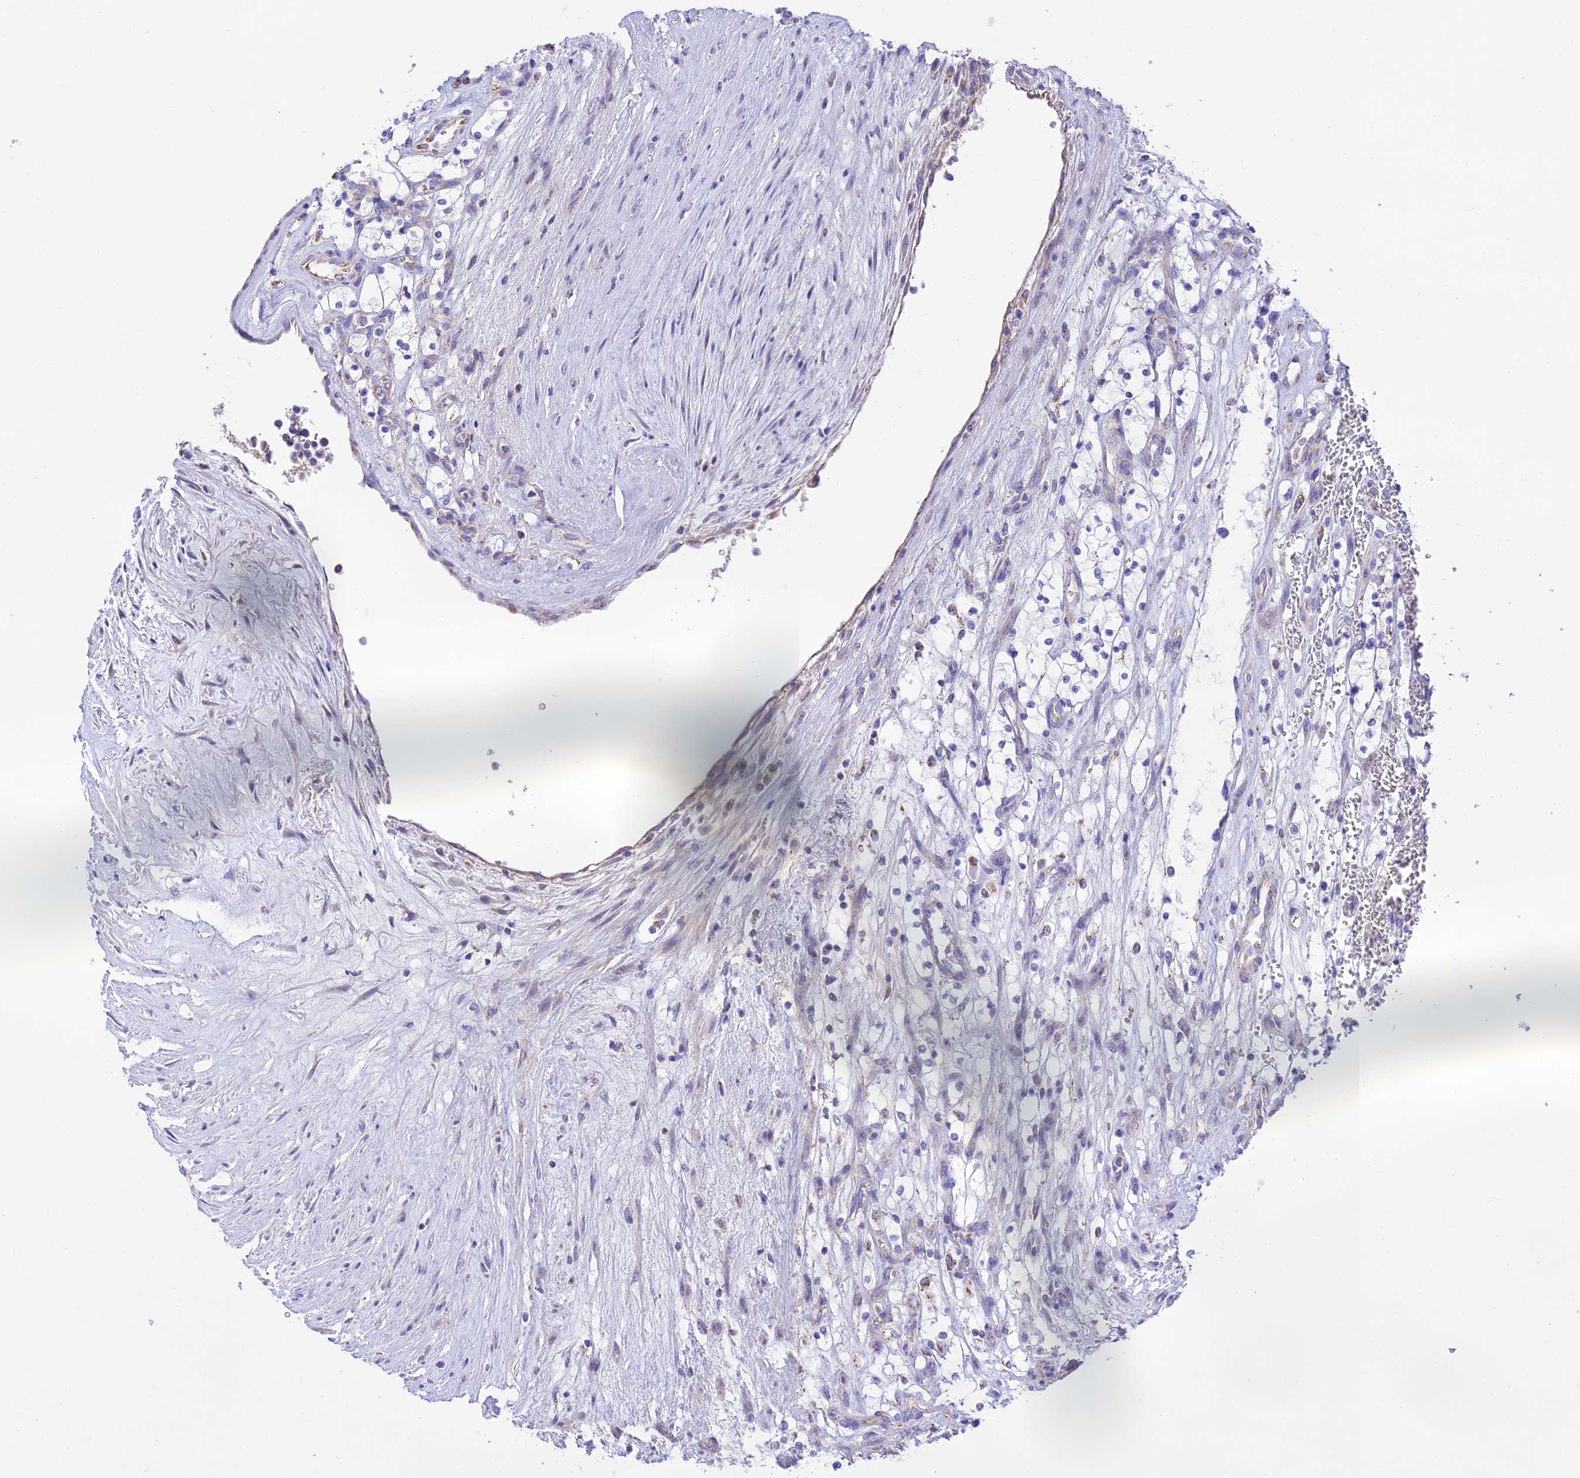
{"staining": {"intensity": "negative", "quantity": "none", "location": "none"}, "tissue": "renal cancer", "cell_type": "Tumor cells", "image_type": "cancer", "snomed": [{"axis": "morphology", "description": "Adenocarcinoma, NOS"}, {"axis": "topography", "description": "Kidney"}], "caption": "High power microscopy histopathology image of an immunohistochemistry histopathology image of renal cancer (adenocarcinoma), revealing no significant positivity in tumor cells.", "gene": "HSDL2", "patient": {"sex": "female", "age": 69}}